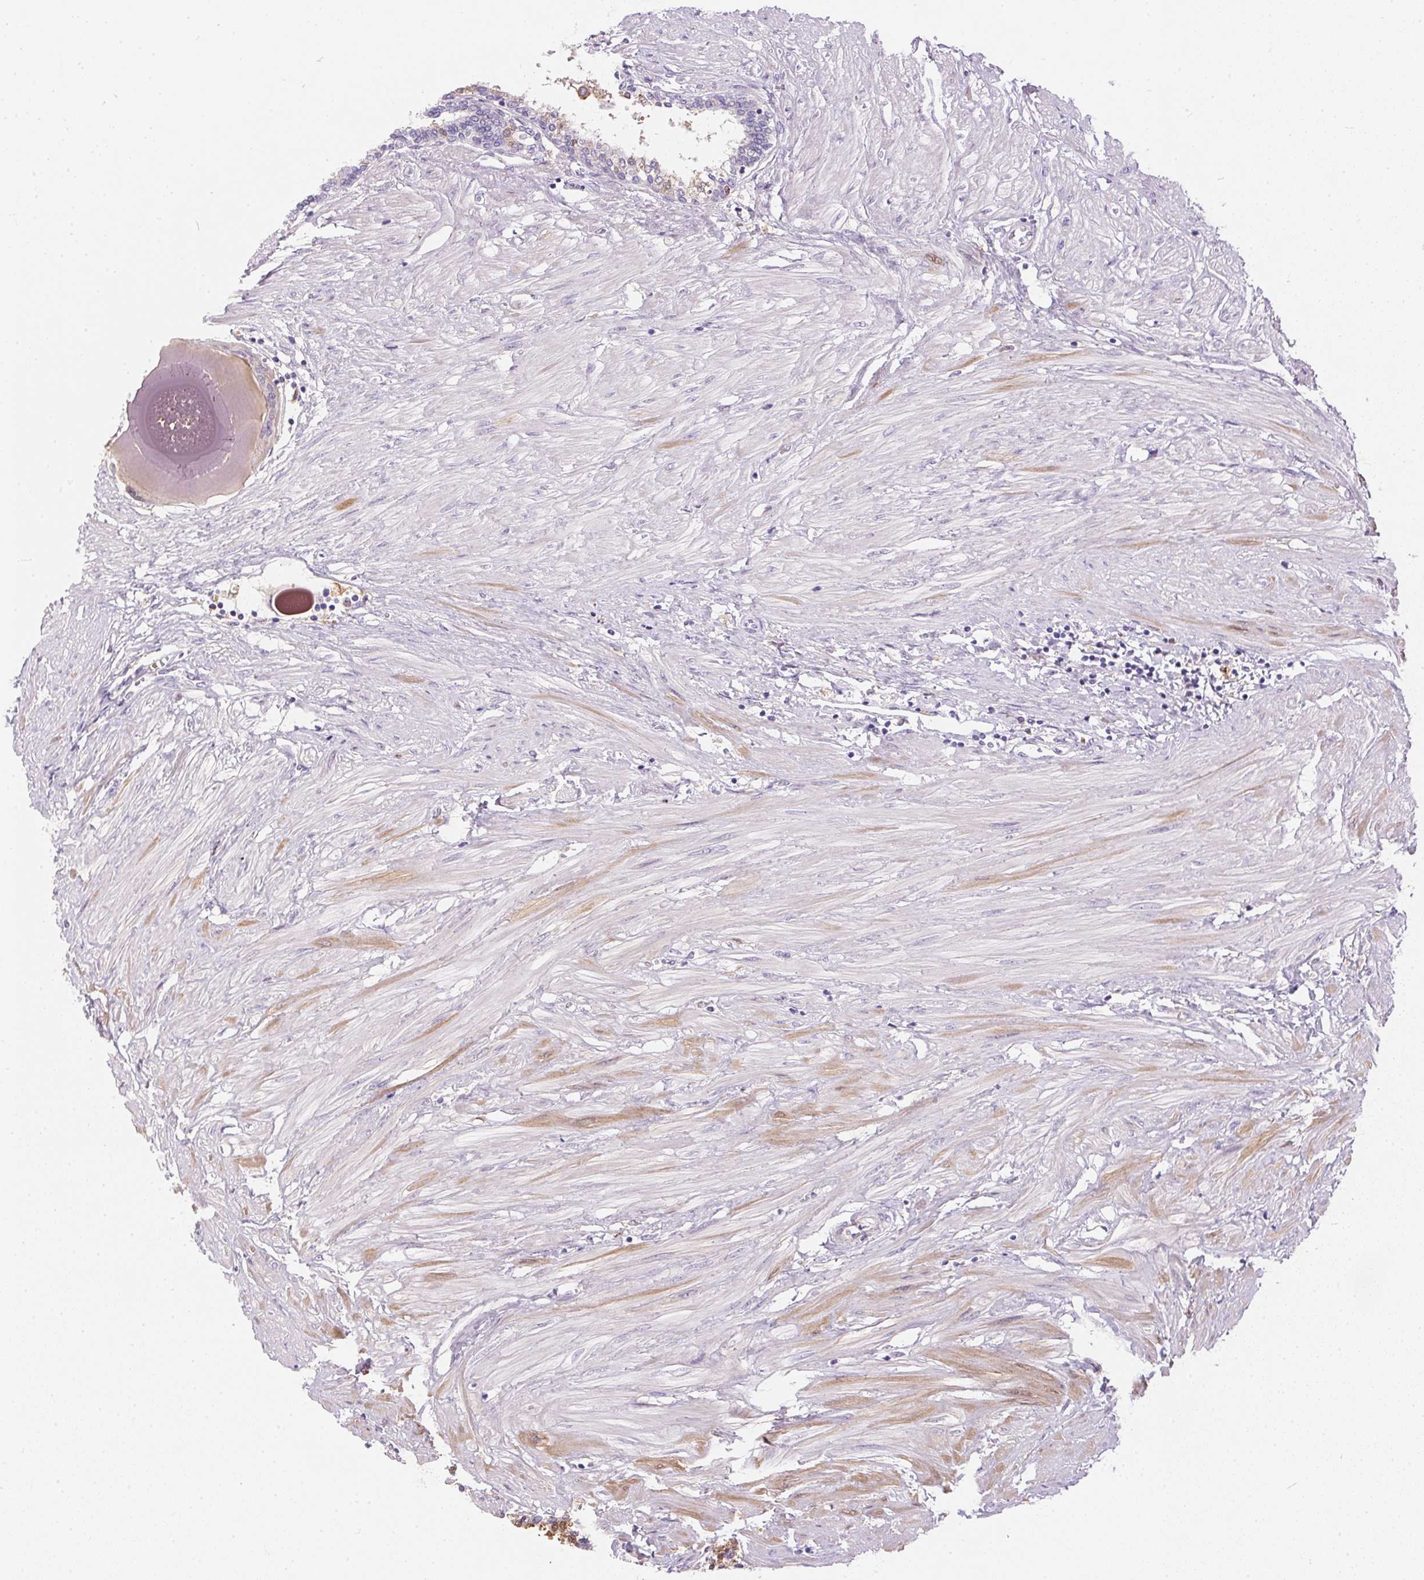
{"staining": {"intensity": "moderate", "quantity": "<25%", "location": "cytoplasmic/membranous,nuclear"}, "tissue": "prostate", "cell_type": "Glandular cells", "image_type": "normal", "snomed": [{"axis": "morphology", "description": "Normal tissue, NOS"}, {"axis": "topography", "description": "Prostate"}], "caption": "A photomicrograph of prostate stained for a protein exhibits moderate cytoplasmic/membranous,nuclear brown staining in glandular cells. The protein of interest is stained brown, and the nuclei are stained in blue (DAB (3,3'-diaminobenzidine) IHC with brightfield microscopy, high magnification).", "gene": "ORM1", "patient": {"sex": "male", "age": 55}}